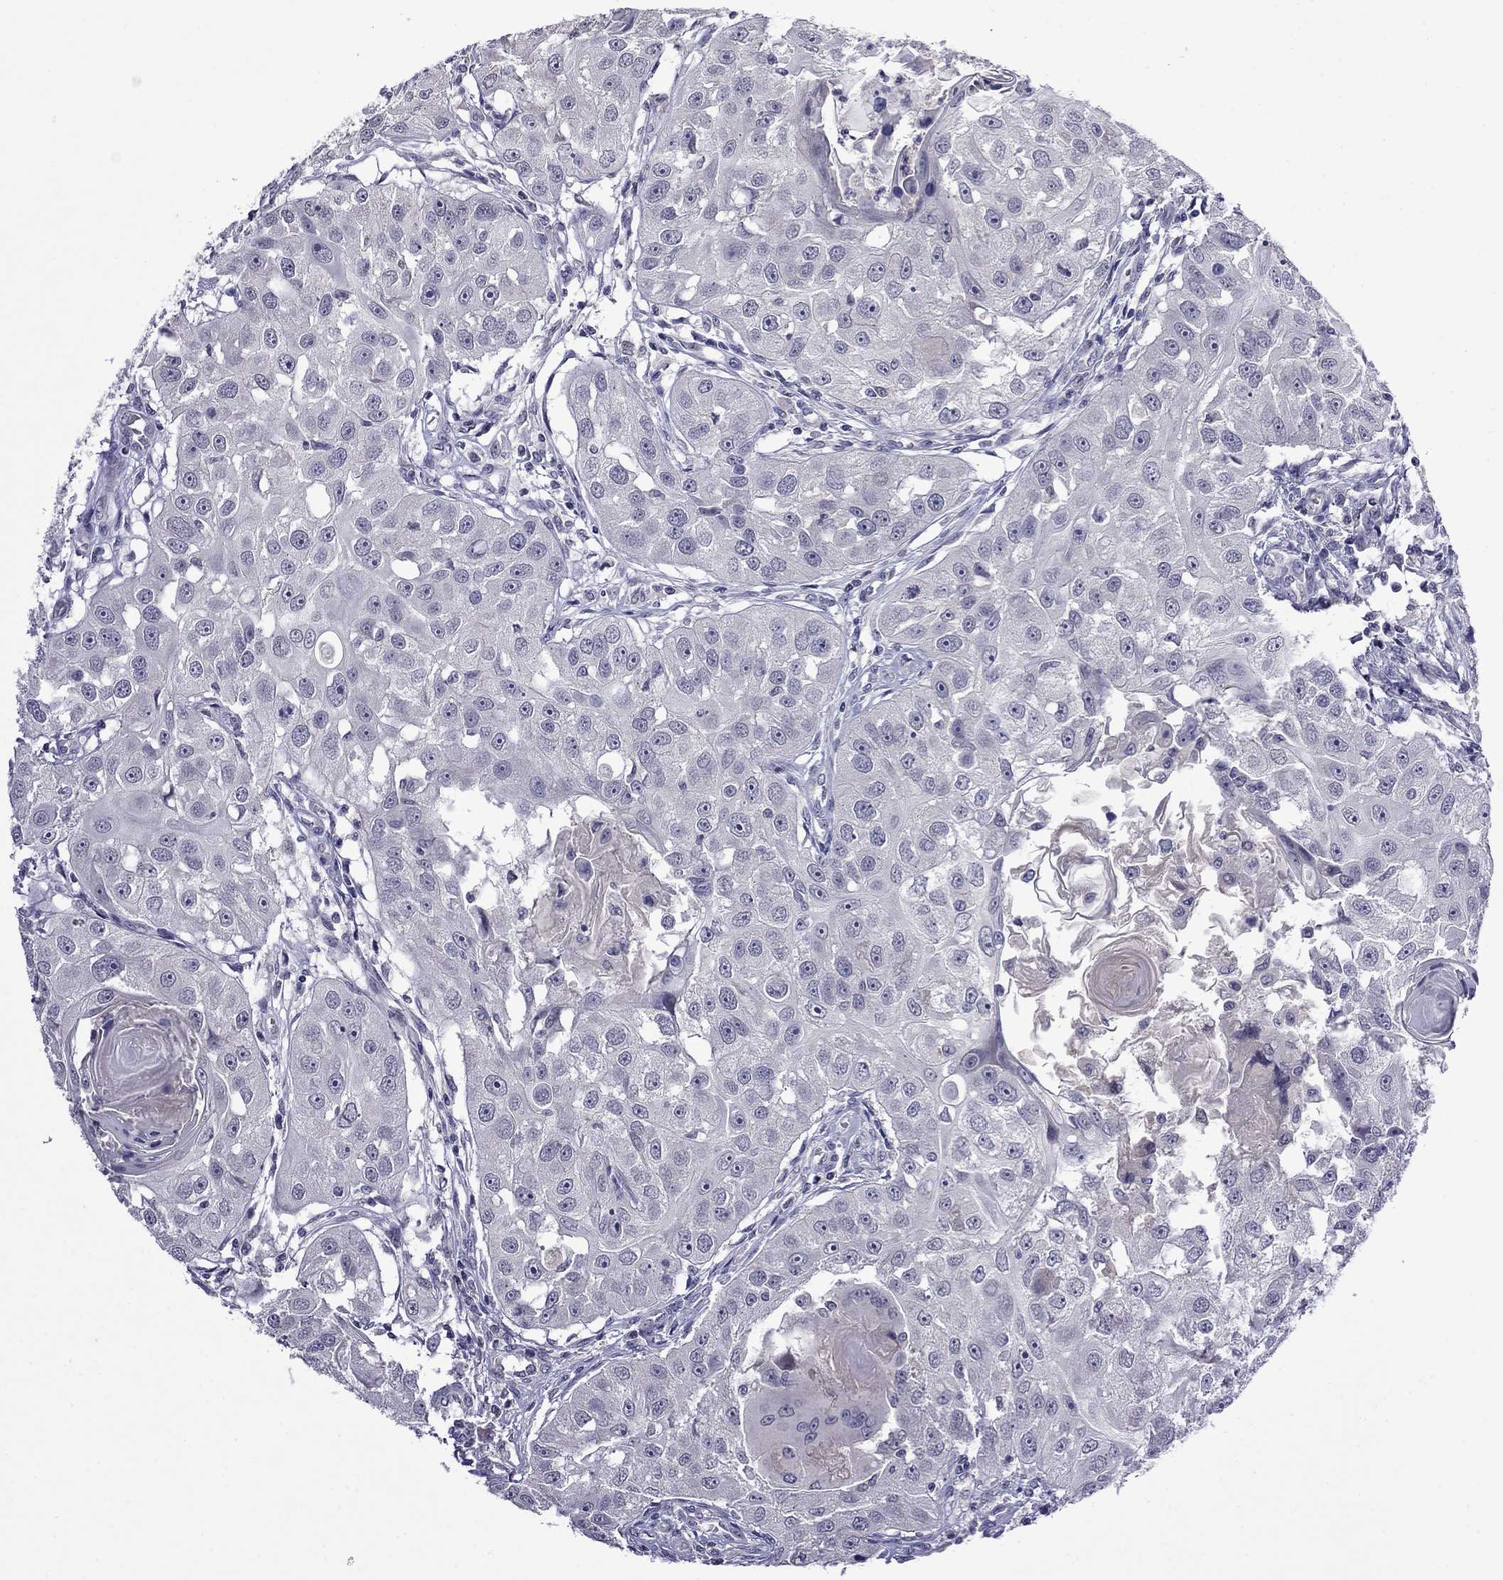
{"staining": {"intensity": "negative", "quantity": "none", "location": "none"}, "tissue": "head and neck cancer", "cell_type": "Tumor cells", "image_type": "cancer", "snomed": [{"axis": "morphology", "description": "Squamous cell carcinoma, NOS"}, {"axis": "topography", "description": "Head-Neck"}], "caption": "Human head and neck cancer (squamous cell carcinoma) stained for a protein using IHC shows no staining in tumor cells.", "gene": "STAR", "patient": {"sex": "male", "age": 51}}